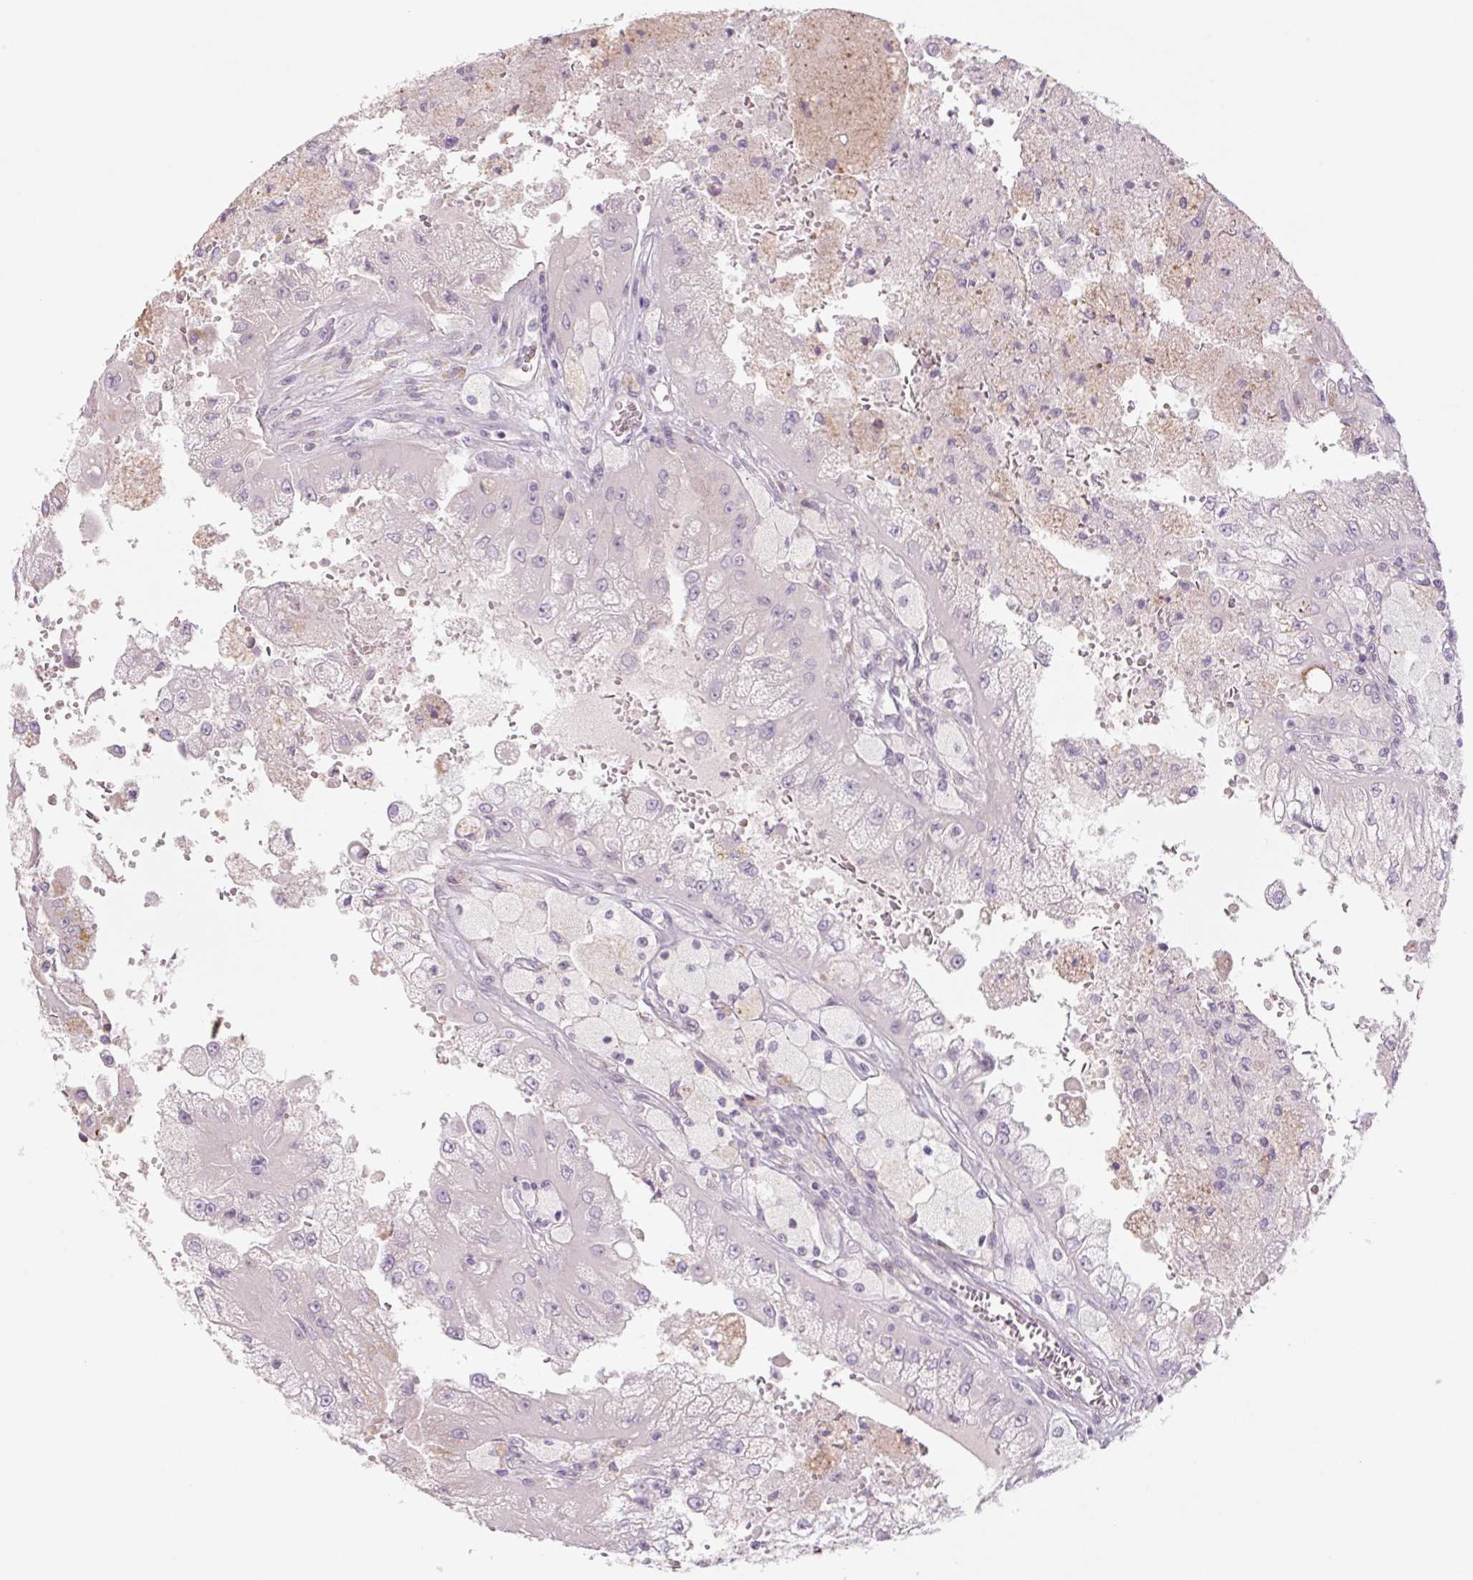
{"staining": {"intensity": "negative", "quantity": "none", "location": "none"}, "tissue": "renal cancer", "cell_type": "Tumor cells", "image_type": "cancer", "snomed": [{"axis": "morphology", "description": "Adenocarcinoma, NOS"}, {"axis": "topography", "description": "Kidney"}], "caption": "Immunohistochemistry (IHC) photomicrograph of adenocarcinoma (renal) stained for a protein (brown), which displays no staining in tumor cells.", "gene": "KRT1", "patient": {"sex": "male", "age": 58}}